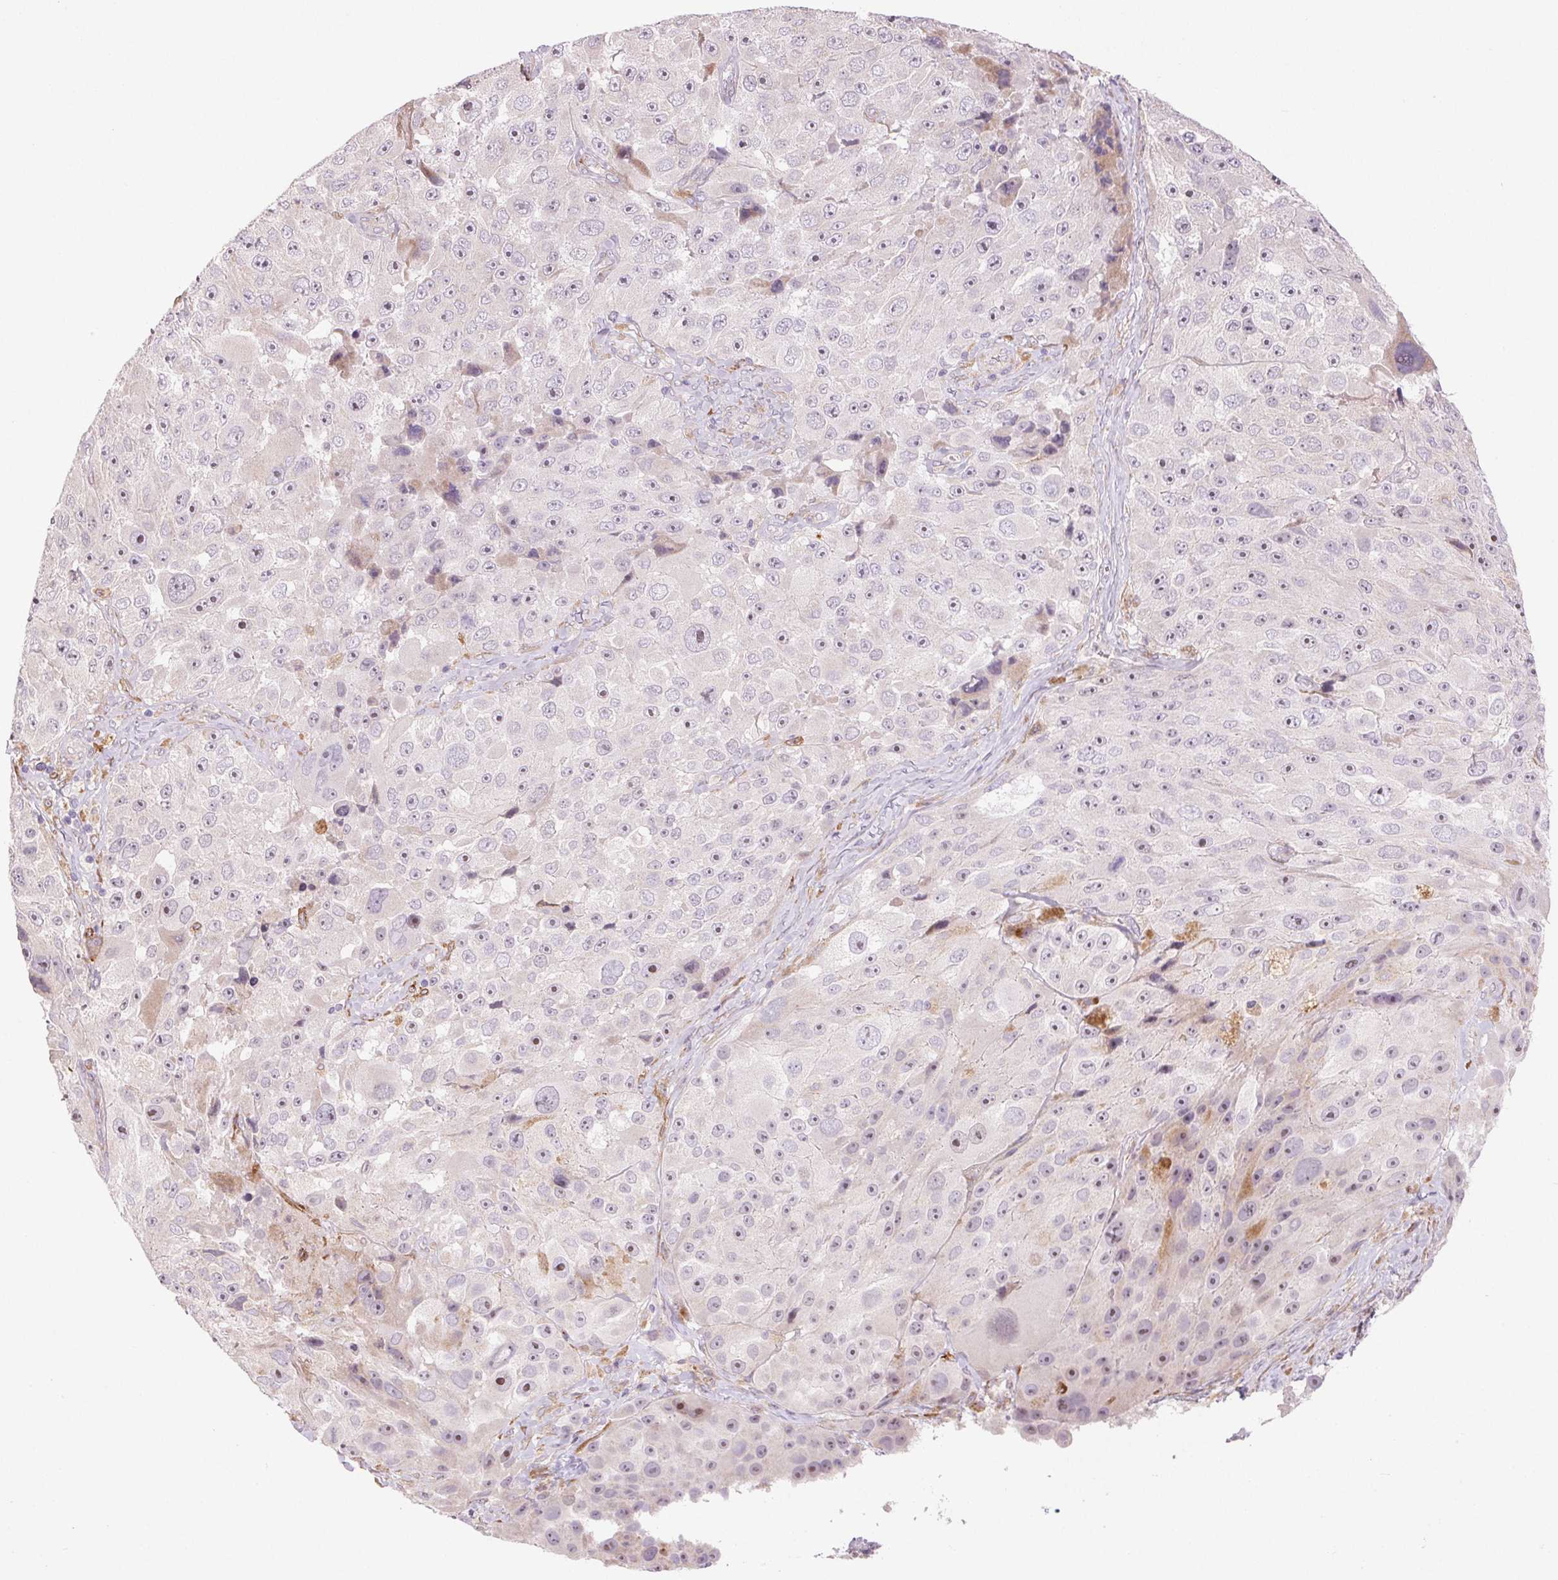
{"staining": {"intensity": "negative", "quantity": "none", "location": "none"}, "tissue": "melanoma", "cell_type": "Tumor cells", "image_type": "cancer", "snomed": [{"axis": "morphology", "description": "Malignant melanoma, Metastatic site"}, {"axis": "topography", "description": "Lymph node"}], "caption": "Tumor cells are negative for protein expression in human melanoma.", "gene": "METTL17", "patient": {"sex": "male", "age": 62}}